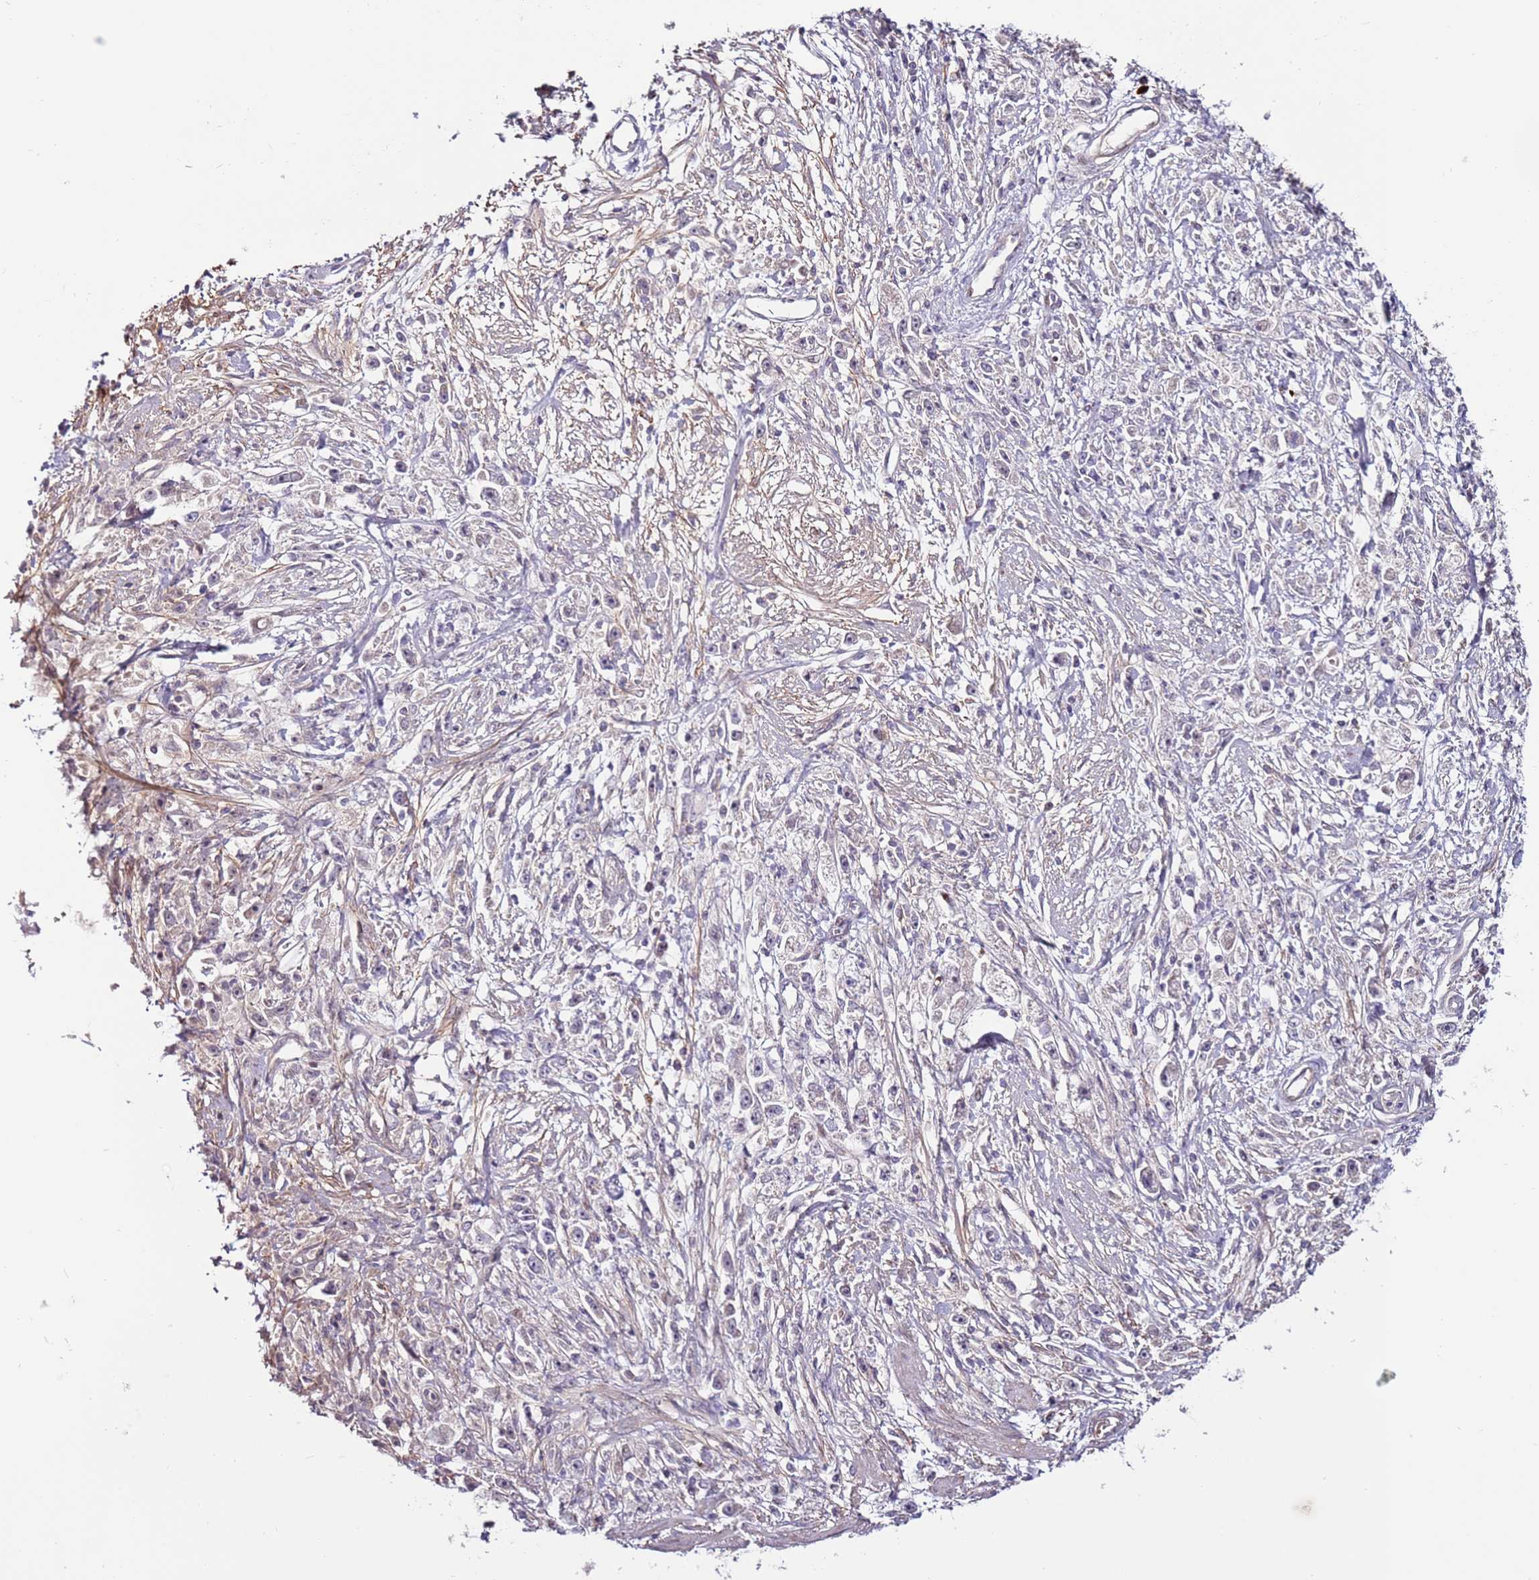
{"staining": {"intensity": "negative", "quantity": "none", "location": "none"}, "tissue": "stomach cancer", "cell_type": "Tumor cells", "image_type": "cancer", "snomed": [{"axis": "morphology", "description": "Adenocarcinoma, NOS"}, {"axis": "topography", "description": "Stomach"}], "caption": "High power microscopy micrograph of an immunohistochemistry micrograph of stomach cancer (adenocarcinoma), revealing no significant positivity in tumor cells.", "gene": "MTG2", "patient": {"sex": "female", "age": 59}}